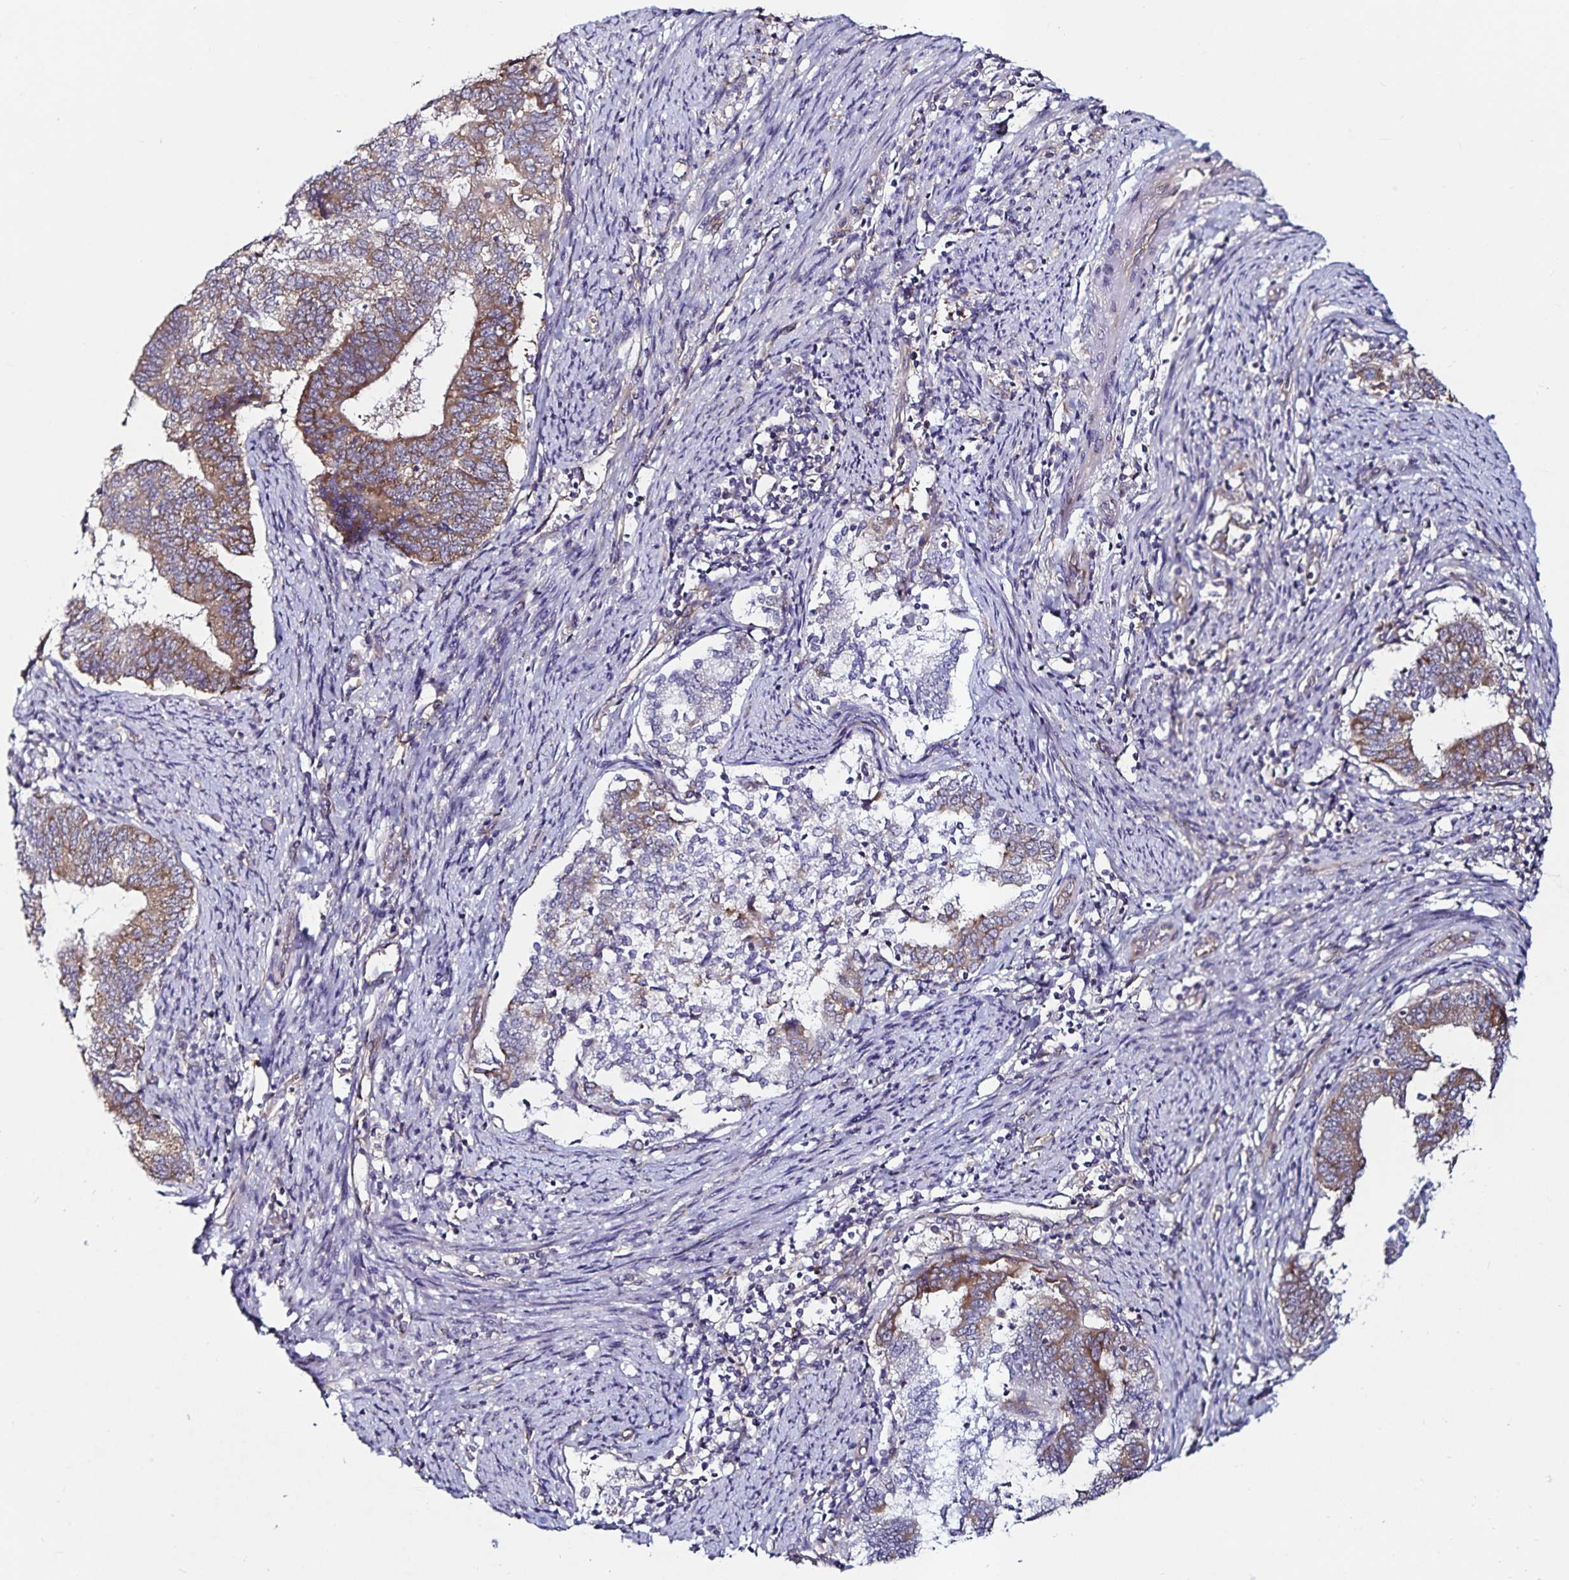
{"staining": {"intensity": "moderate", "quantity": "25%-75%", "location": "cytoplasmic/membranous"}, "tissue": "endometrial cancer", "cell_type": "Tumor cells", "image_type": "cancer", "snomed": [{"axis": "morphology", "description": "Adenocarcinoma, NOS"}, {"axis": "topography", "description": "Endometrium"}], "caption": "Immunohistochemistry (IHC) histopathology image of human endometrial cancer (adenocarcinoma) stained for a protein (brown), which shows medium levels of moderate cytoplasmic/membranous positivity in about 25%-75% of tumor cells.", "gene": "FAM120A", "patient": {"sex": "female", "age": 65}}